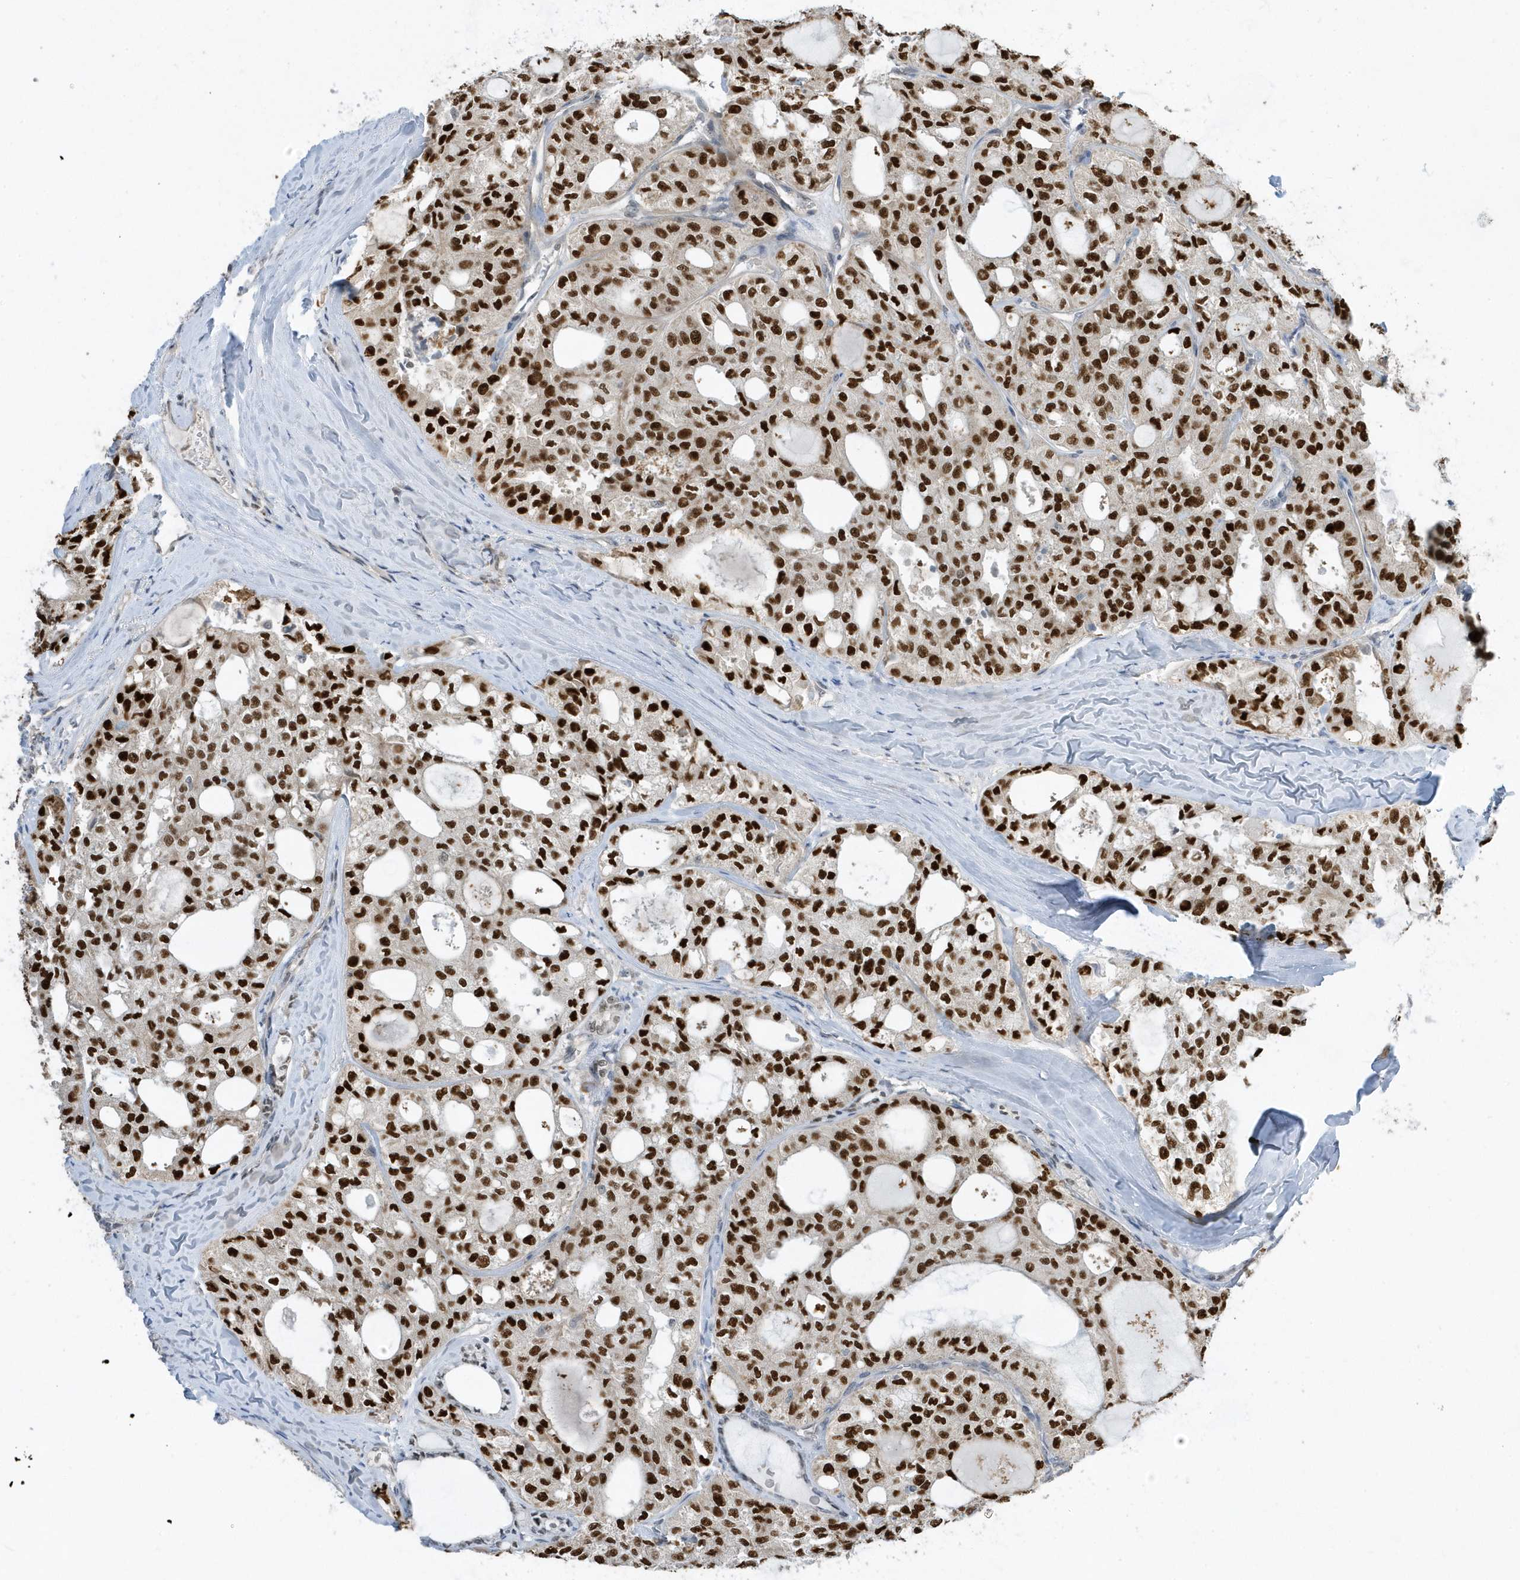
{"staining": {"intensity": "strong", "quantity": ">75%", "location": "nuclear"}, "tissue": "thyroid cancer", "cell_type": "Tumor cells", "image_type": "cancer", "snomed": [{"axis": "morphology", "description": "Follicular adenoma carcinoma, NOS"}, {"axis": "topography", "description": "Thyroid gland"}], "caption": "A photomicrograph showing strong nuclear positivity in approximately >75% of tumor cells in thyroid cancer, as visualized by brown immunohistochemical staining.", "gene": "ZNF740", "patient": {"sex": "male", "age": 75}}